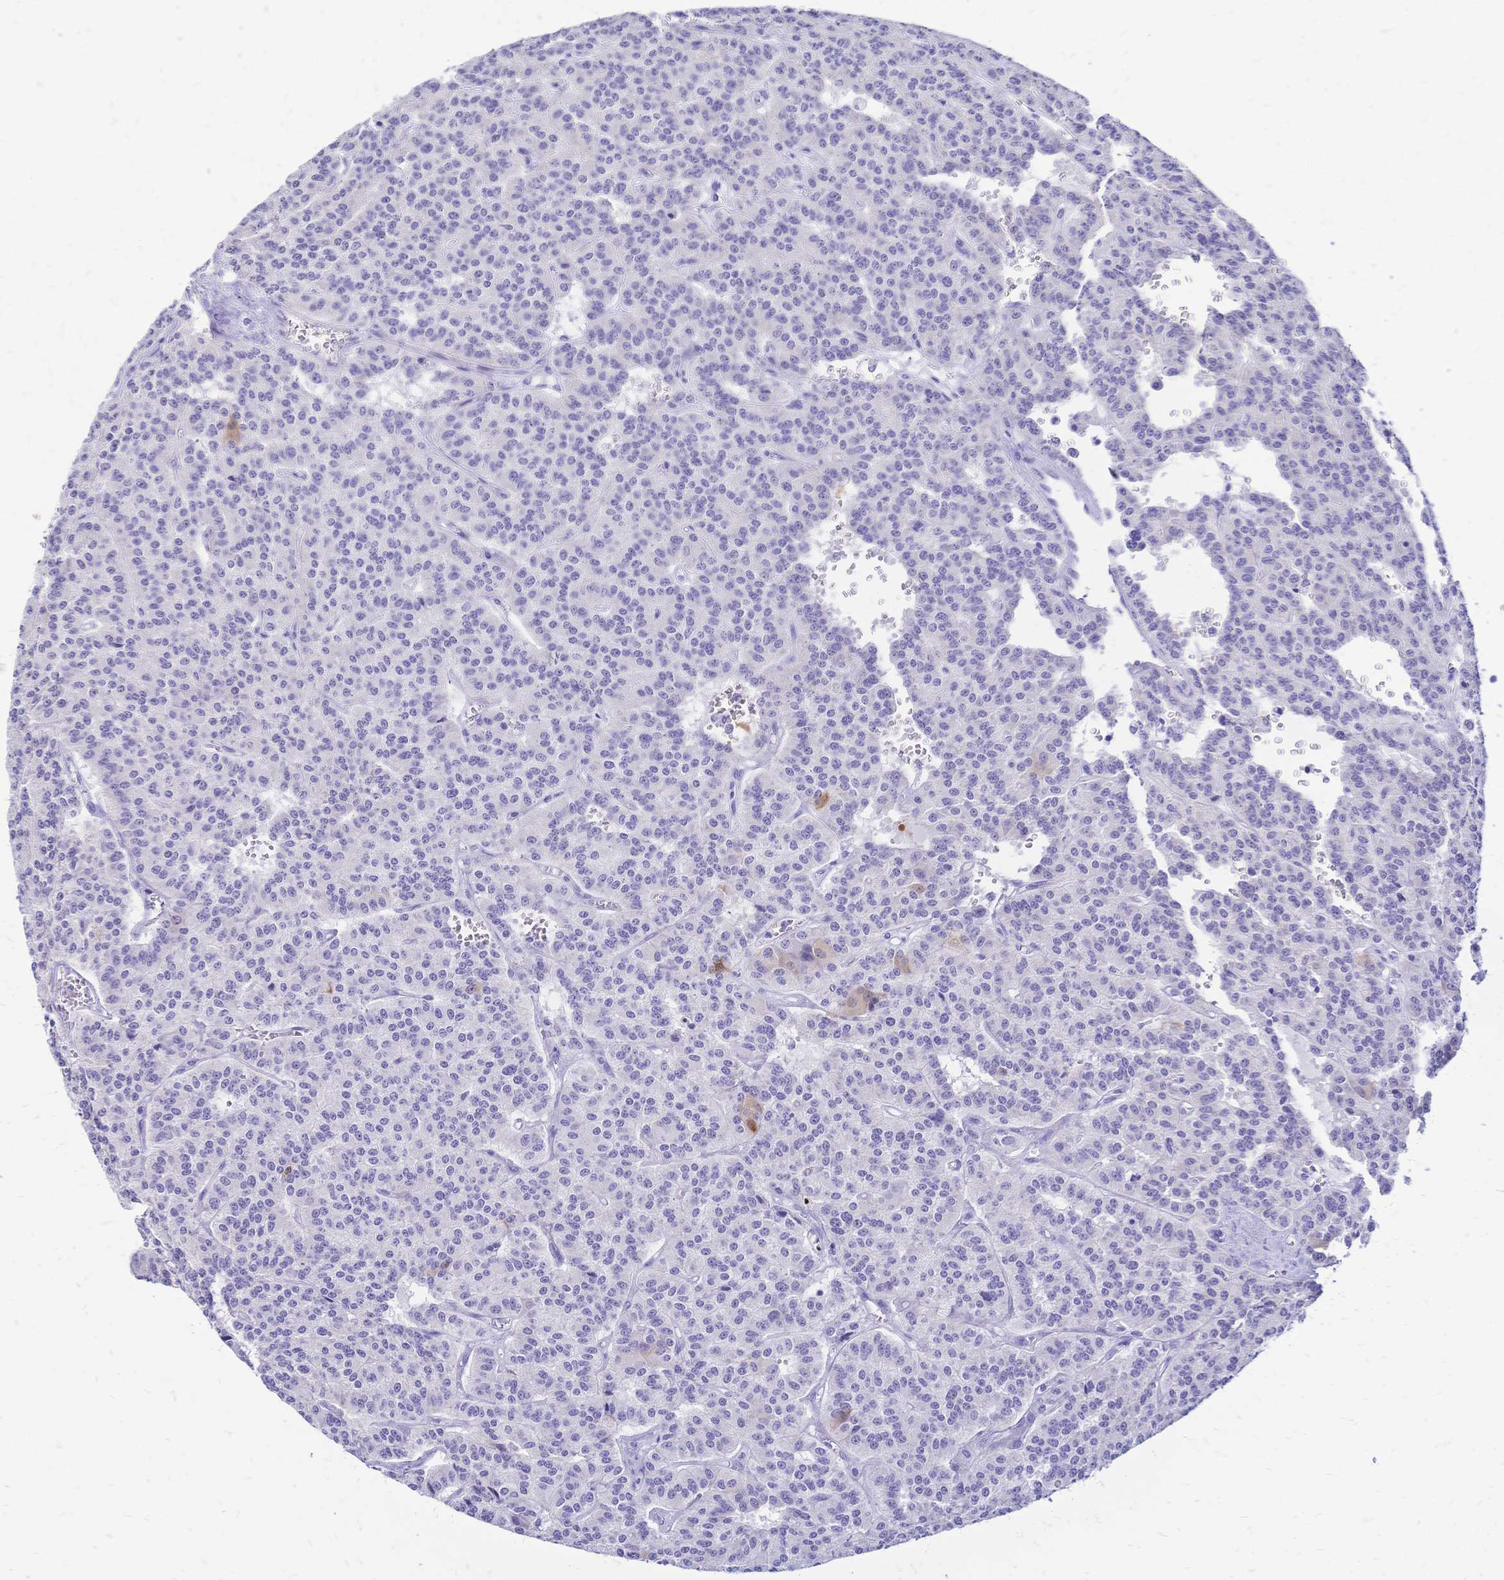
{"staining": {"intensity": "negative", "quantity": "none", "location": "none"}, "tissue": "carcinoid", "cell_type": "Tumor cells", "image_type": "cancer", "snomed": [{"axis": "morphology", "description": "Carcinoid, malignant, NOS"}, {"axis": "topography", "description": "Lung"}], "caption": "IHC of human carcinoid exhibits no staining in tumor cells.", "gene": "GRB7", "patient": {"sex": "female", "age": 71}}